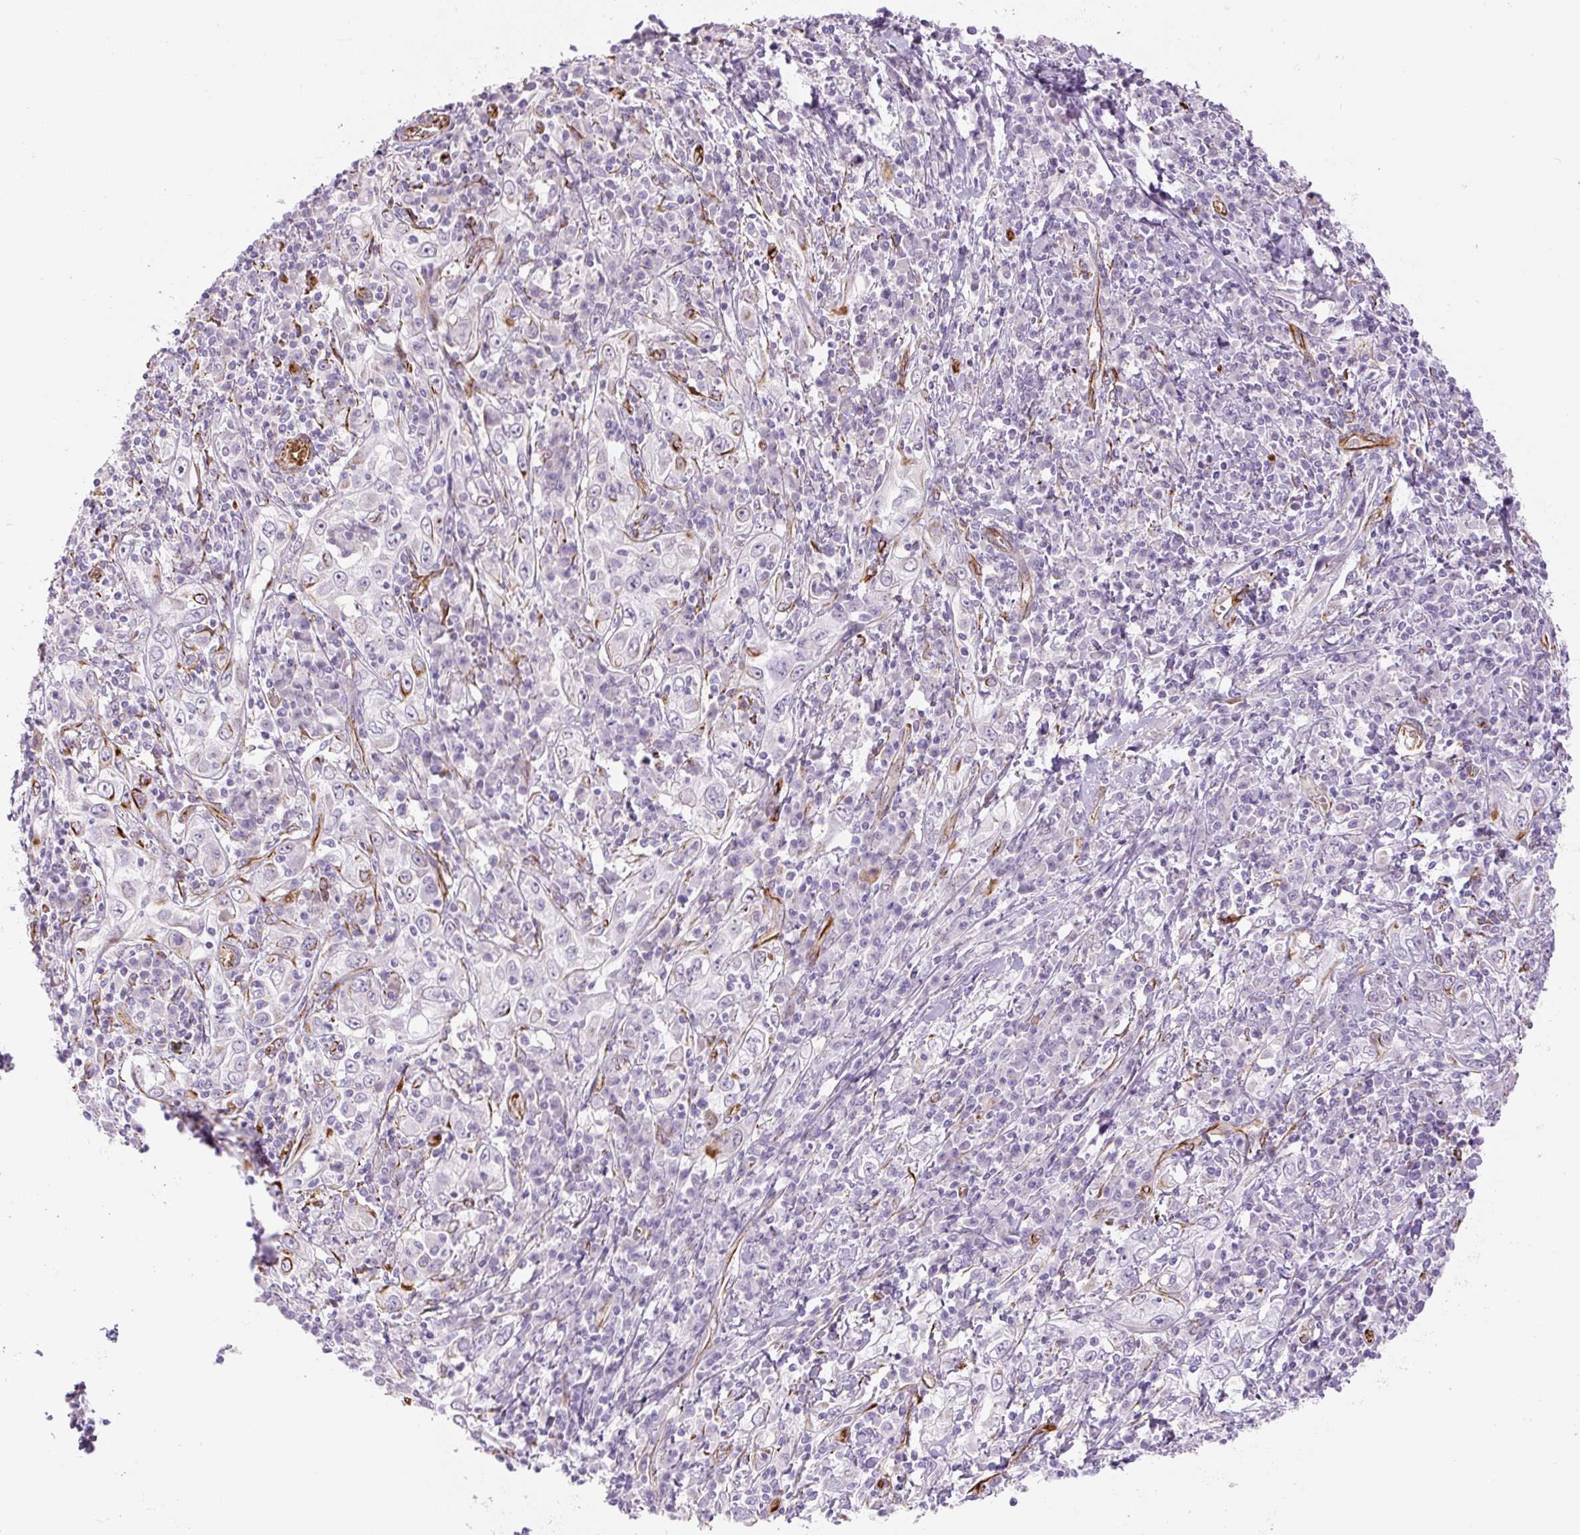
{"staining": {"intensity": "negative", "quantity": "none", "location": "none"}, "tissue": "cervical cancer", "cell_type": "Tumor cells", "image_type": "cancer", "snomed": [{"axis": "morphology", "description": "Squamous cell carcinoma, NOS"}, {"axis": "topography", "description": "Cervix"}], "caption": "Cervical cancer (squamous cell carcinoma) was stained to show a protein in brown. There is no significant positivity in tumor cells.", "gene": "NES", "patient": {"sex": "female", "age": 46}}